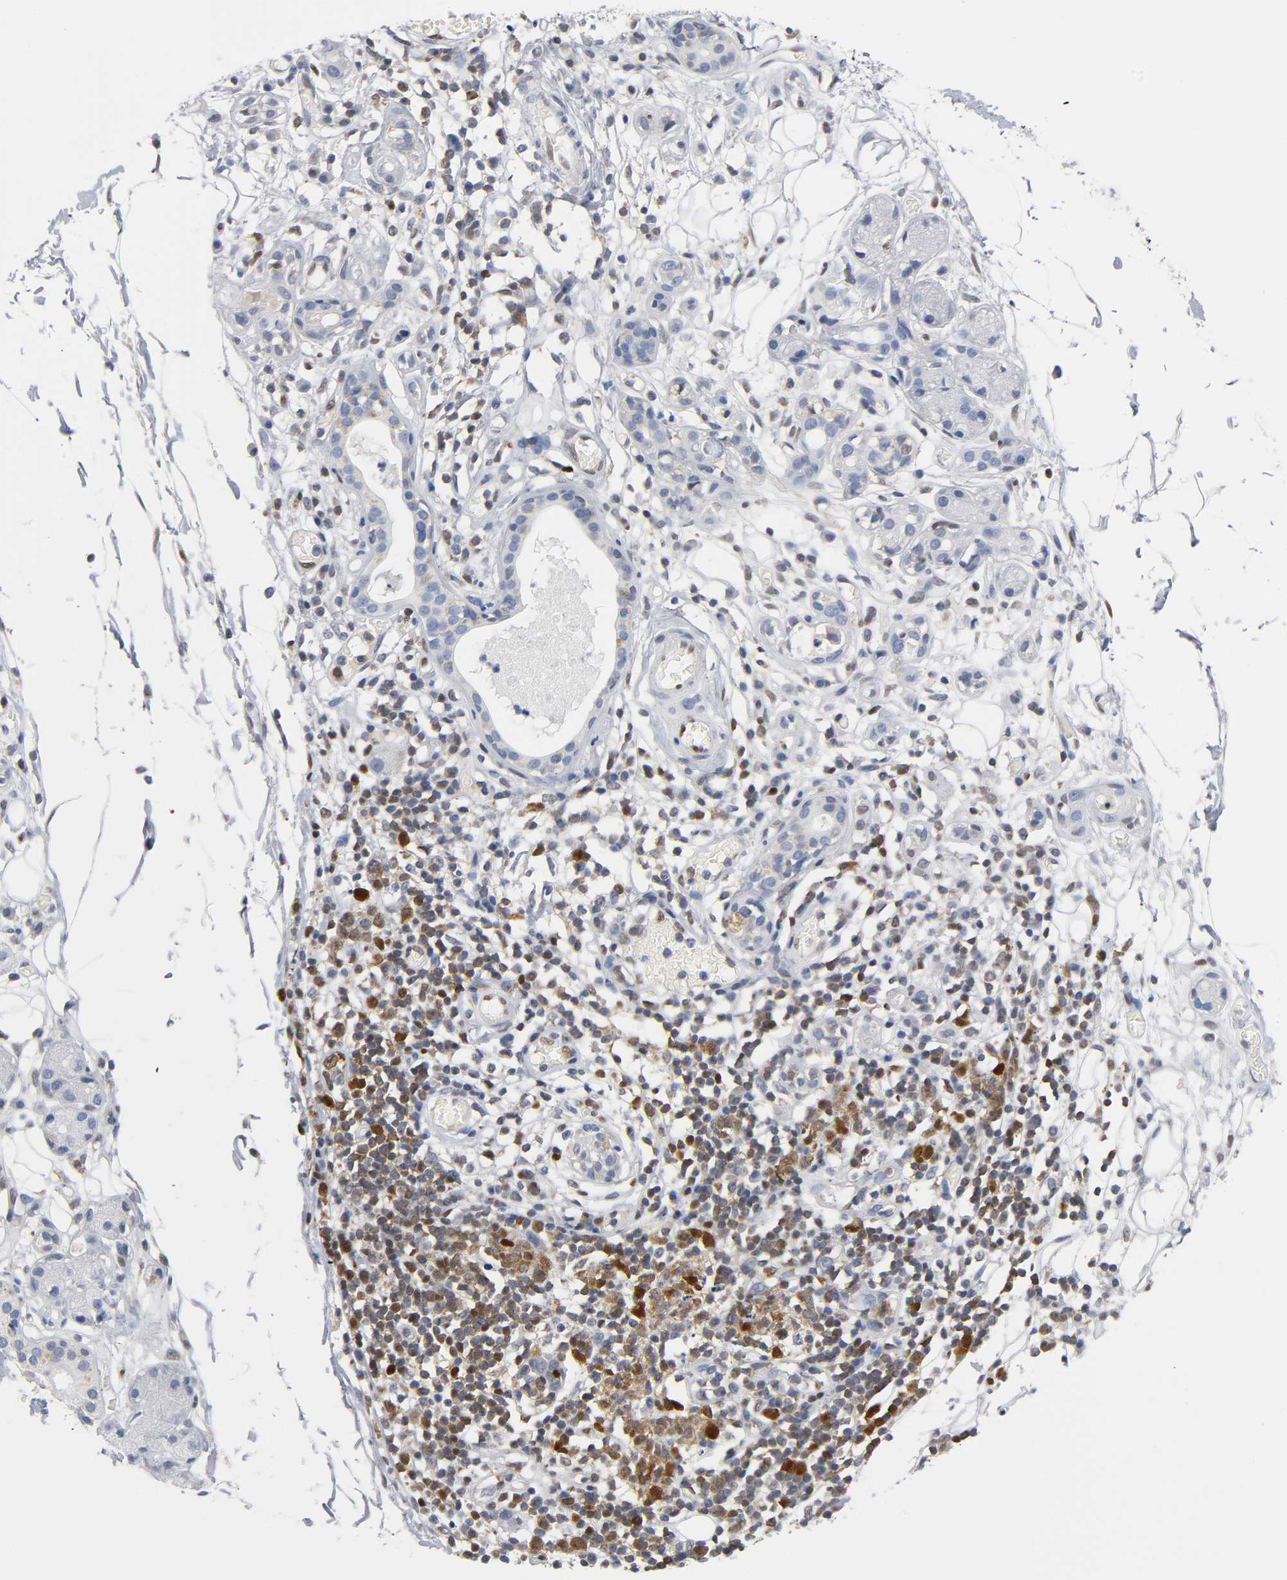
{"staining": {"intensity": "negative", "quantity": "none", "location": "none"}, "tissue": "adipose tissue", "cell_type": "Adipocytes", "image_type": "normal", "snomed": [{"axis": "morphology", "description": "Normal tissue, NOS"}, {"axis": "morphology", "description": "Inflammation, NOS"}, {"axis": "topography", "description": "Vascular tissue"}, {"axis": "topography", "description": "Salivary gland"}], "caption": "Immunohistochemical staining of normal human adipose tissue shows no significant positivity in adipocytes. (DAB (3,3'-diaminobenzidine) immunohistochemistry, high magnification).", "gene": "NFATC1", "patient": {"sex": "female", "age": 75}}